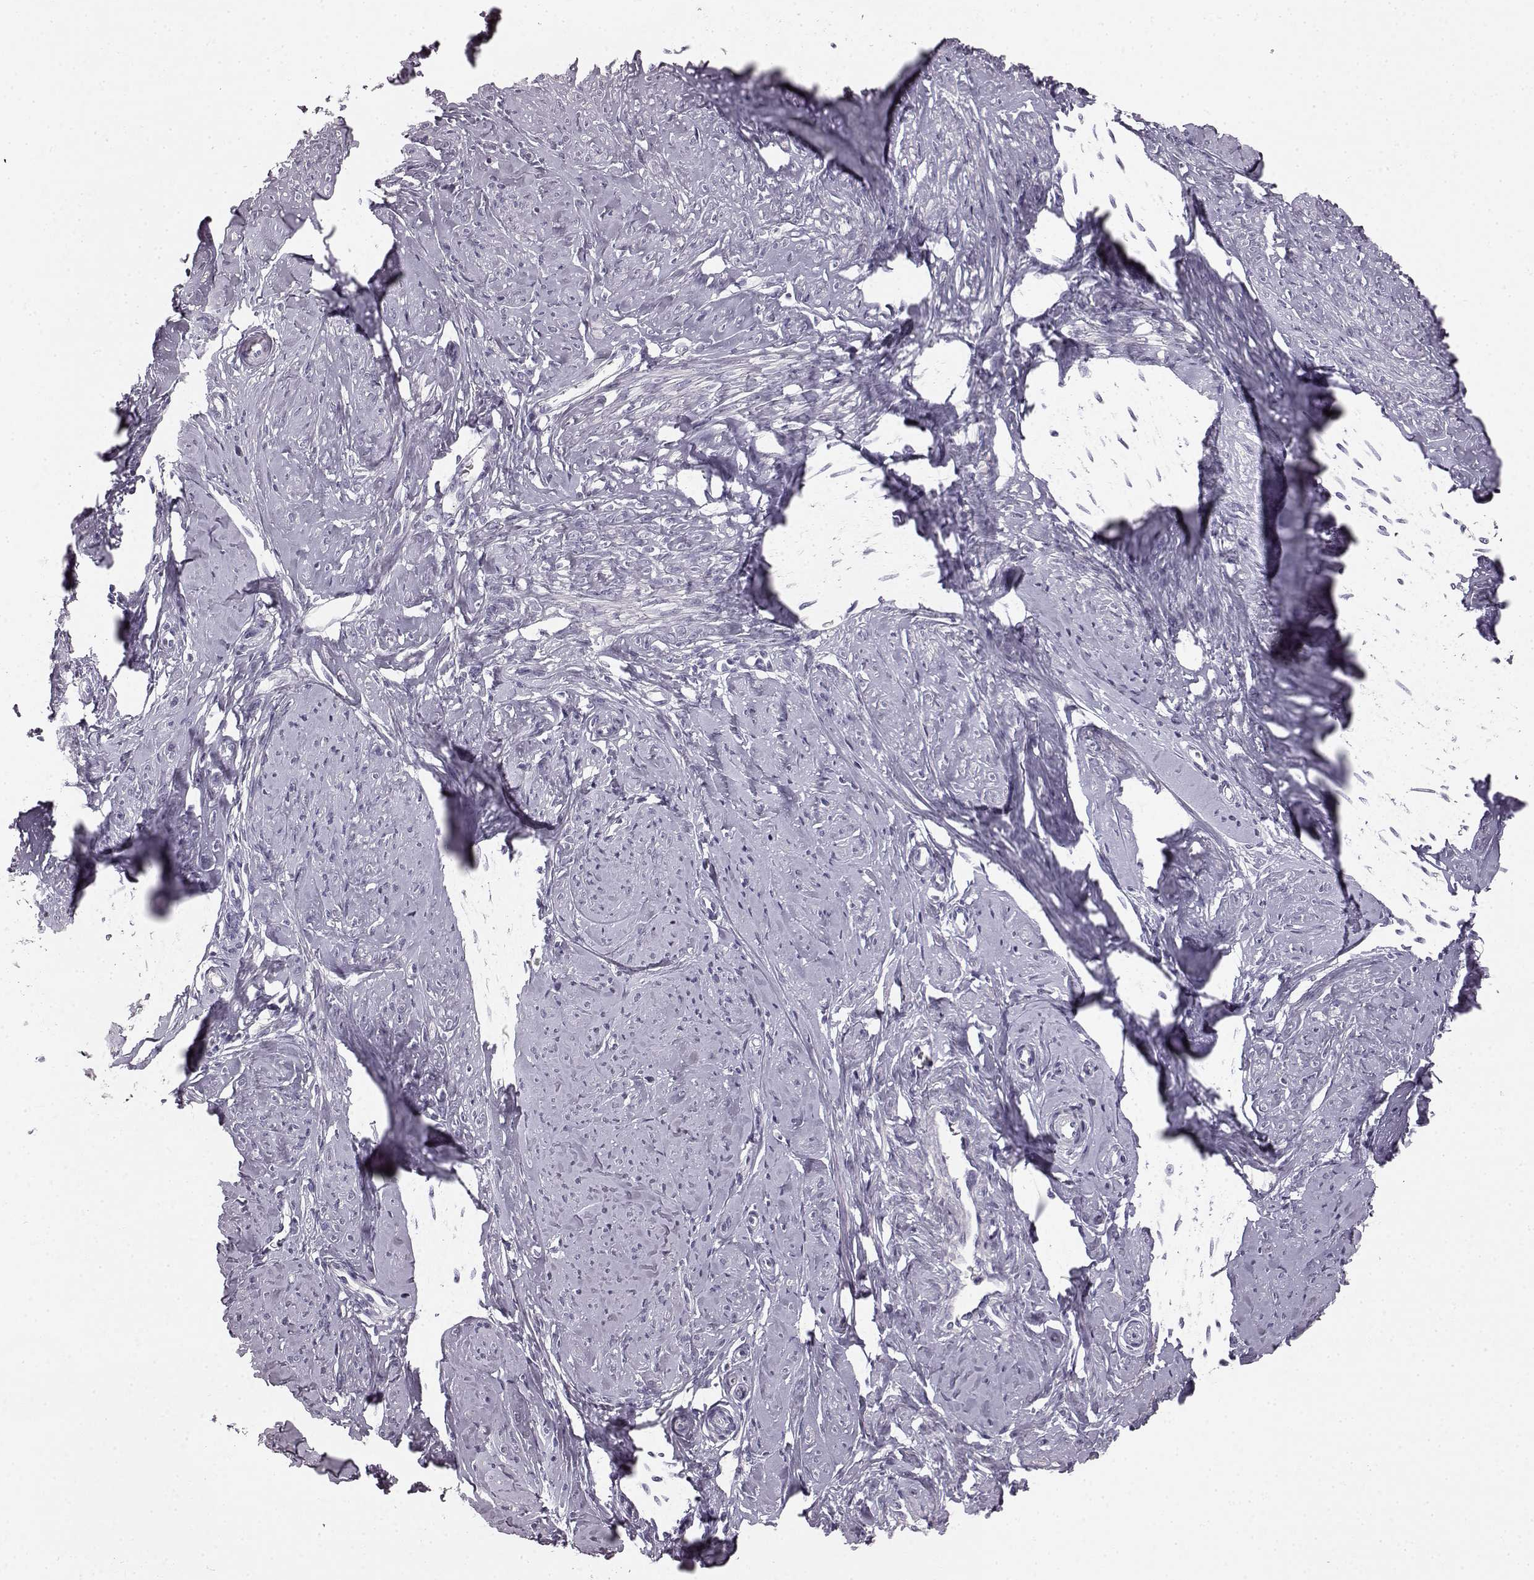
{"staining": {"intensity": "negative", "quantity": "none", "location": "none"}, "tissue": "smooth muscle", "cell_type": "Smooth muscle cells", "image_type": "normal", "snomed": [{"axis": "morphology", "description": "Normal tissue, NOS"}, {"axis": "topography", "description": "Smooth muscle"}], "caption": "Immunohistochemical staining of normal smooth muscle shows no significant staining in smooth muscle cells. (Stains: DAB IHC with hematoxylin counter stain, Microscopy: brightfield microscopy at high magnification).", "gene": "KRT81", "patient": {"sex": "female", "age": 48}}